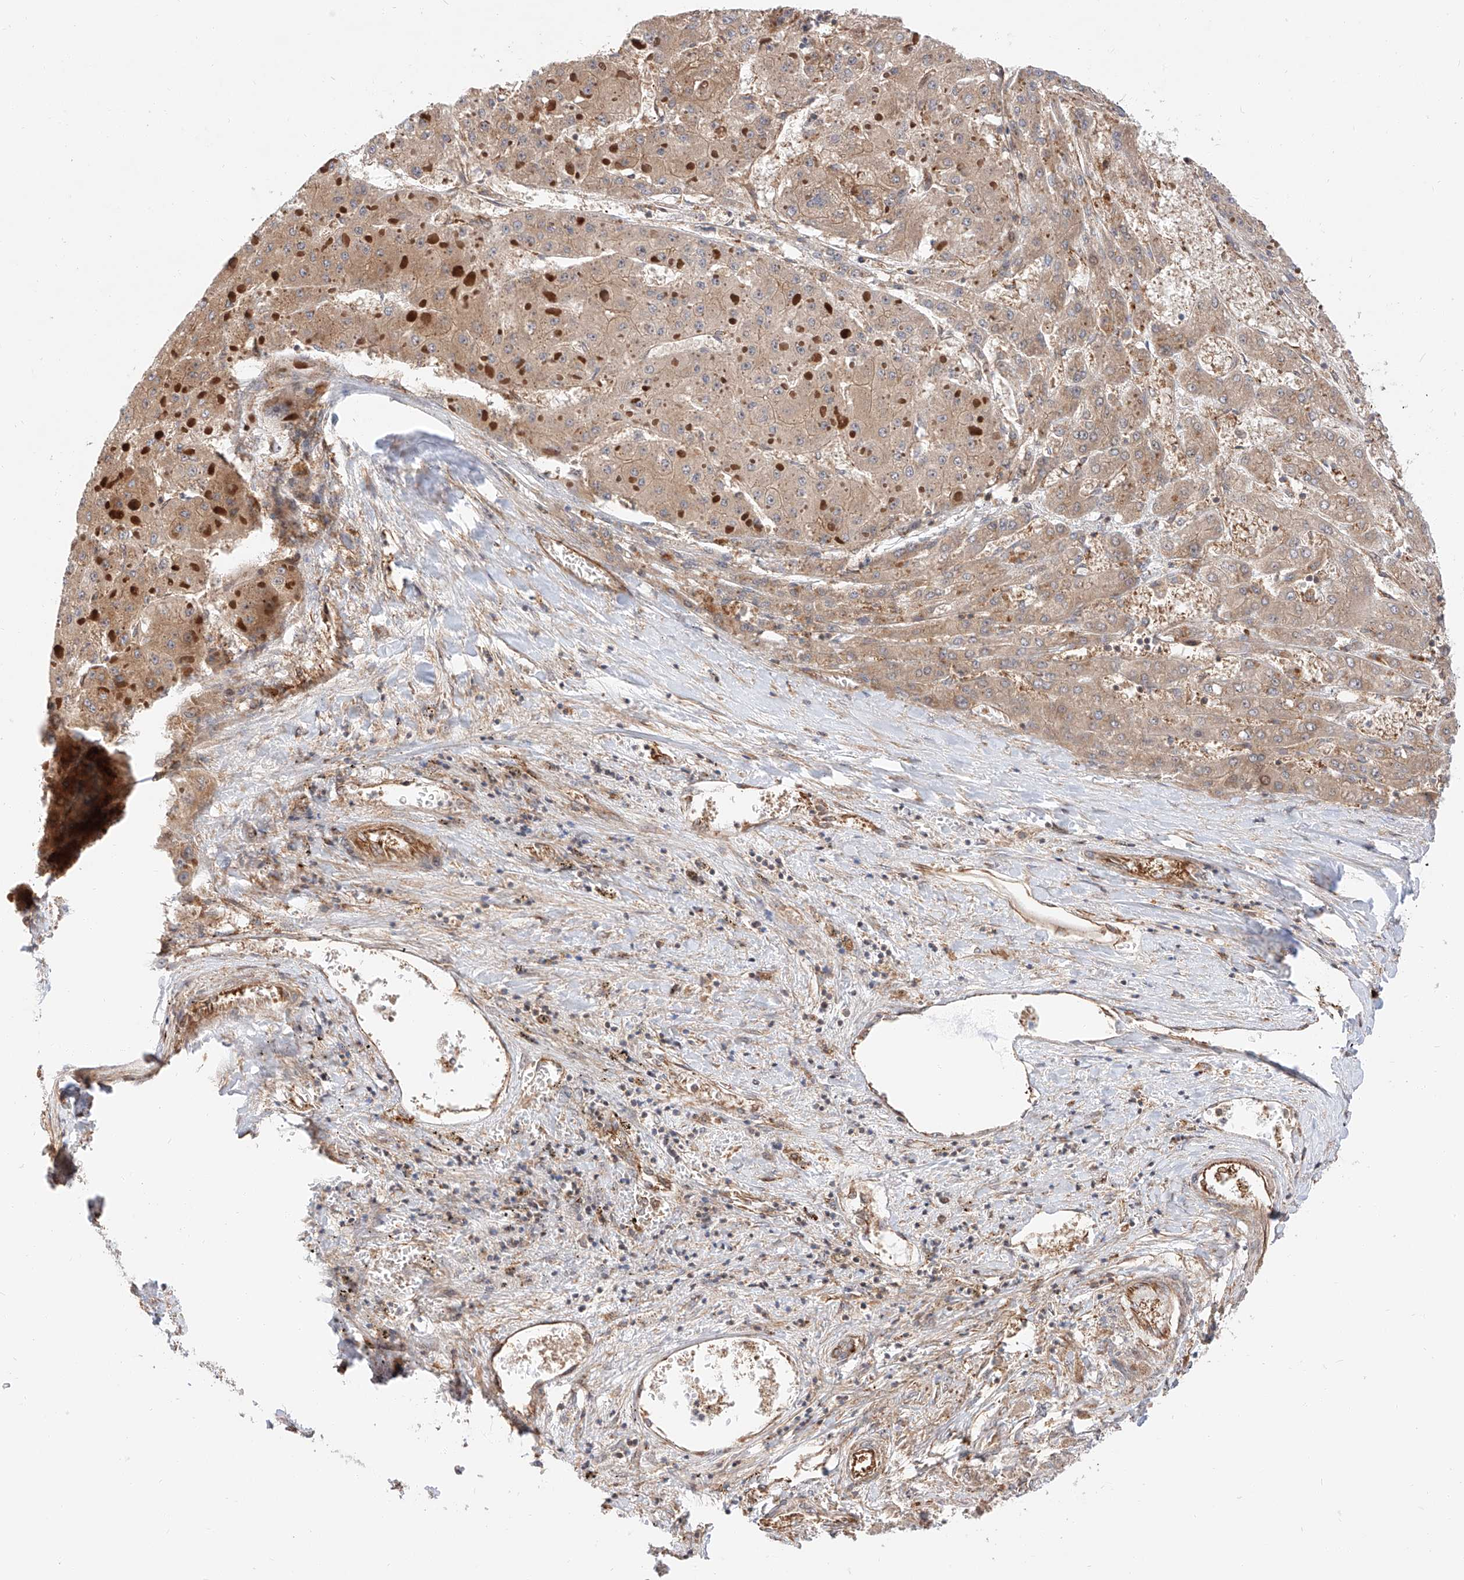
{"staining": {"intensity": "weak", "quantity": ">75%", "location": "cytoplasmic/membranous"}, "tissue": "liver cancer", "cell_type": "Tumor cells", "image_type": "cancer", "snomed": [{"axis": "morphology", "description": "Carcinoma, Hepatocellular, NOS"}, {"axis": "topography", "description": "Liver"}], "caption": "Weak cytoplasmic/membranous staining is appreciated in approximately >75% of tumor cells in liver cancer (hepatocellular carcinoma).", "gene": "ISCA2", "patient": {"sex": "female", "age": 73}}